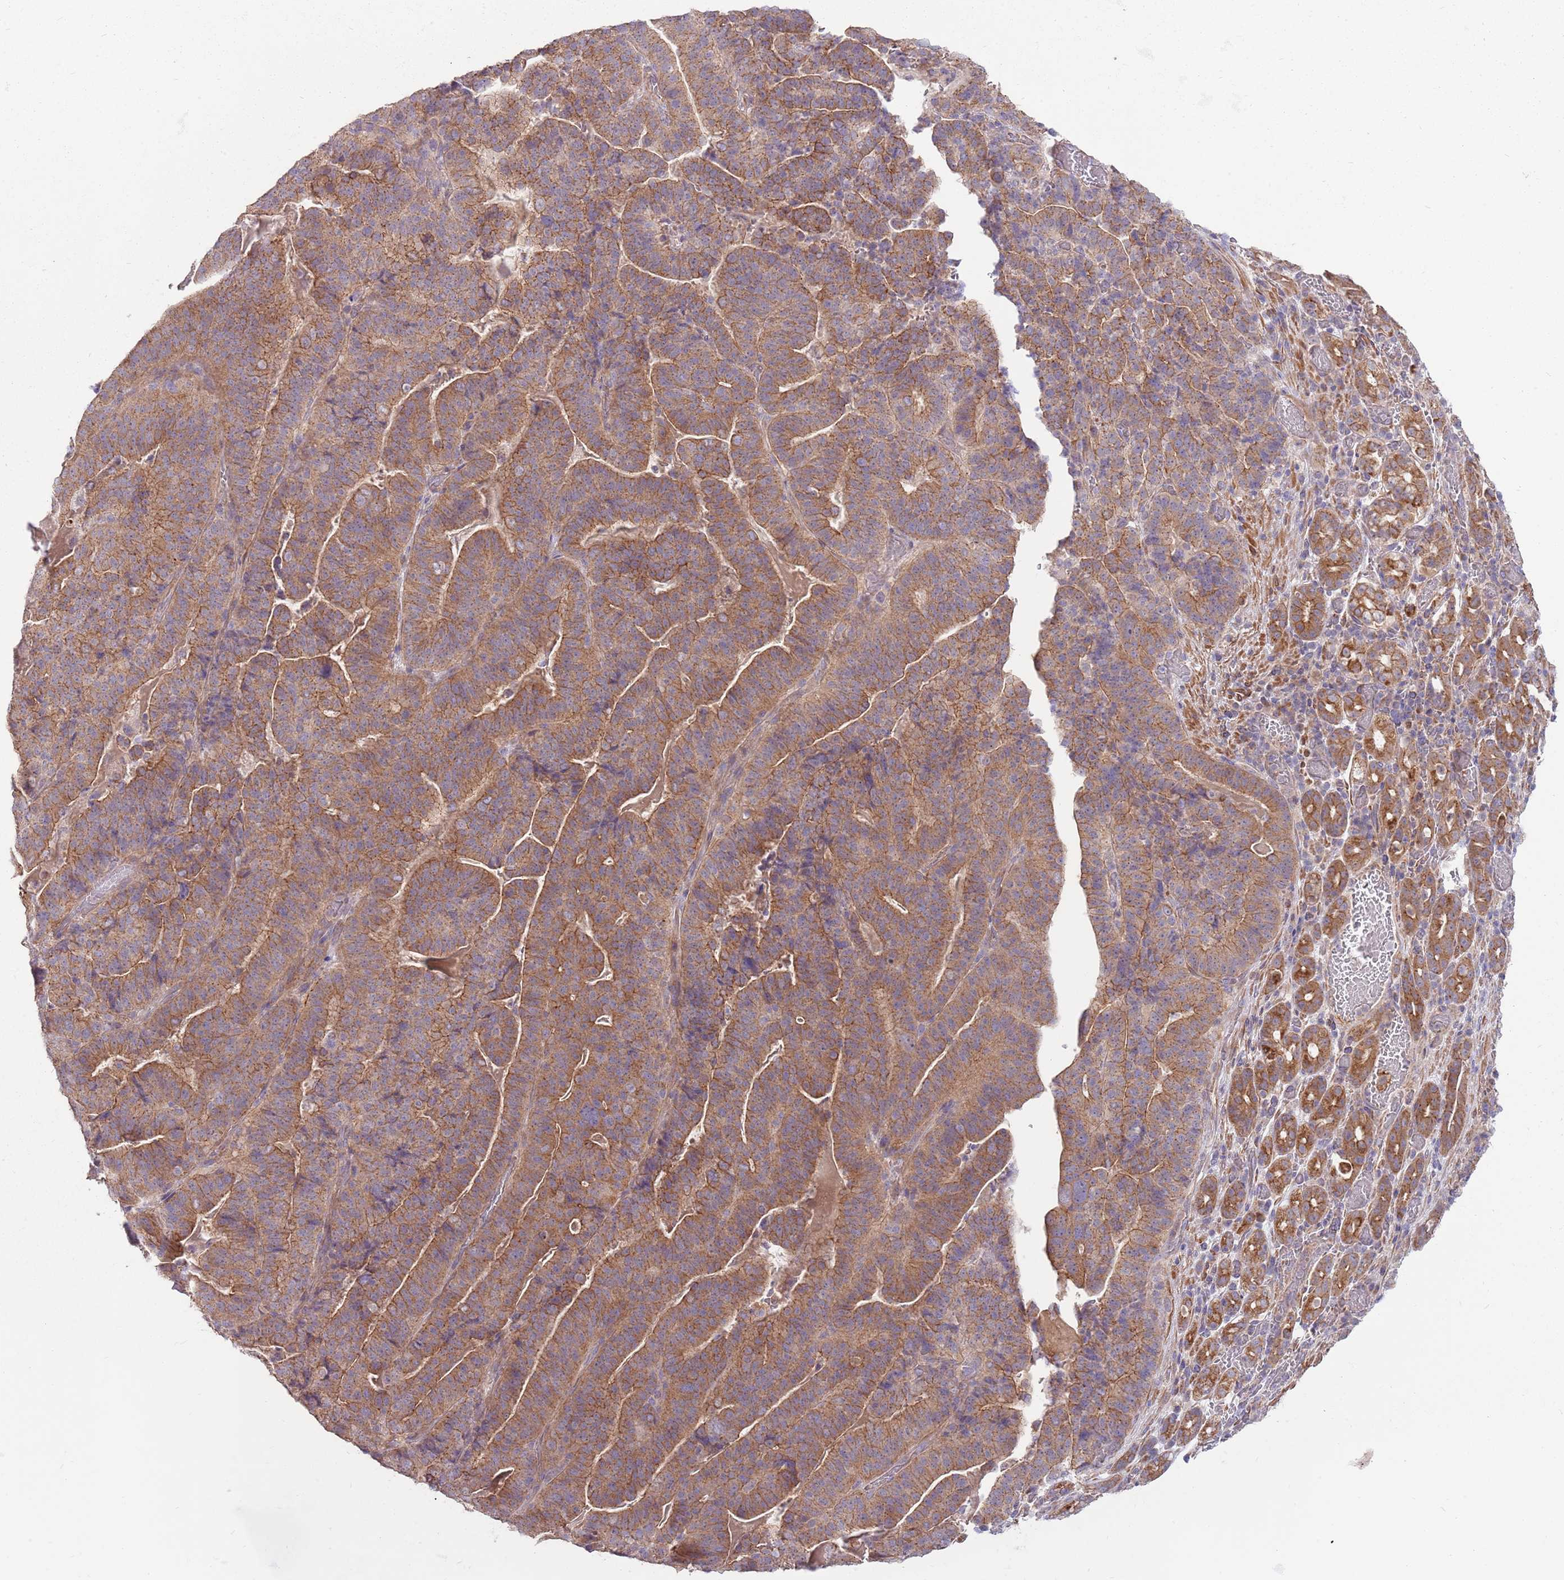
{"staining": {"intensity": "moderate", "quantity": ">75%", "location": "cytoplasmic/membranous"}, "tissue": "stomach cancer", "cell_type": "Tumor cells", "image_type": "cancer", "snomed": [{"axis": "morphology", "description": "Adenocarcinoma, NOS"}, {"axis": "topography", "description": "Stomach"}], "caption": "IHC histopathology image of neoplastic tissue: stomach cancer (adenocarcinoma) stained using IHC shows medium levels of moderate protein expression localized specifically in the cytoplasmic/membranous of tumor cells, appearing as a cytoplasmic/membranous brown color.", "gene": "SPATA31D1", "patient": {"sex": "male", "age": 48}}